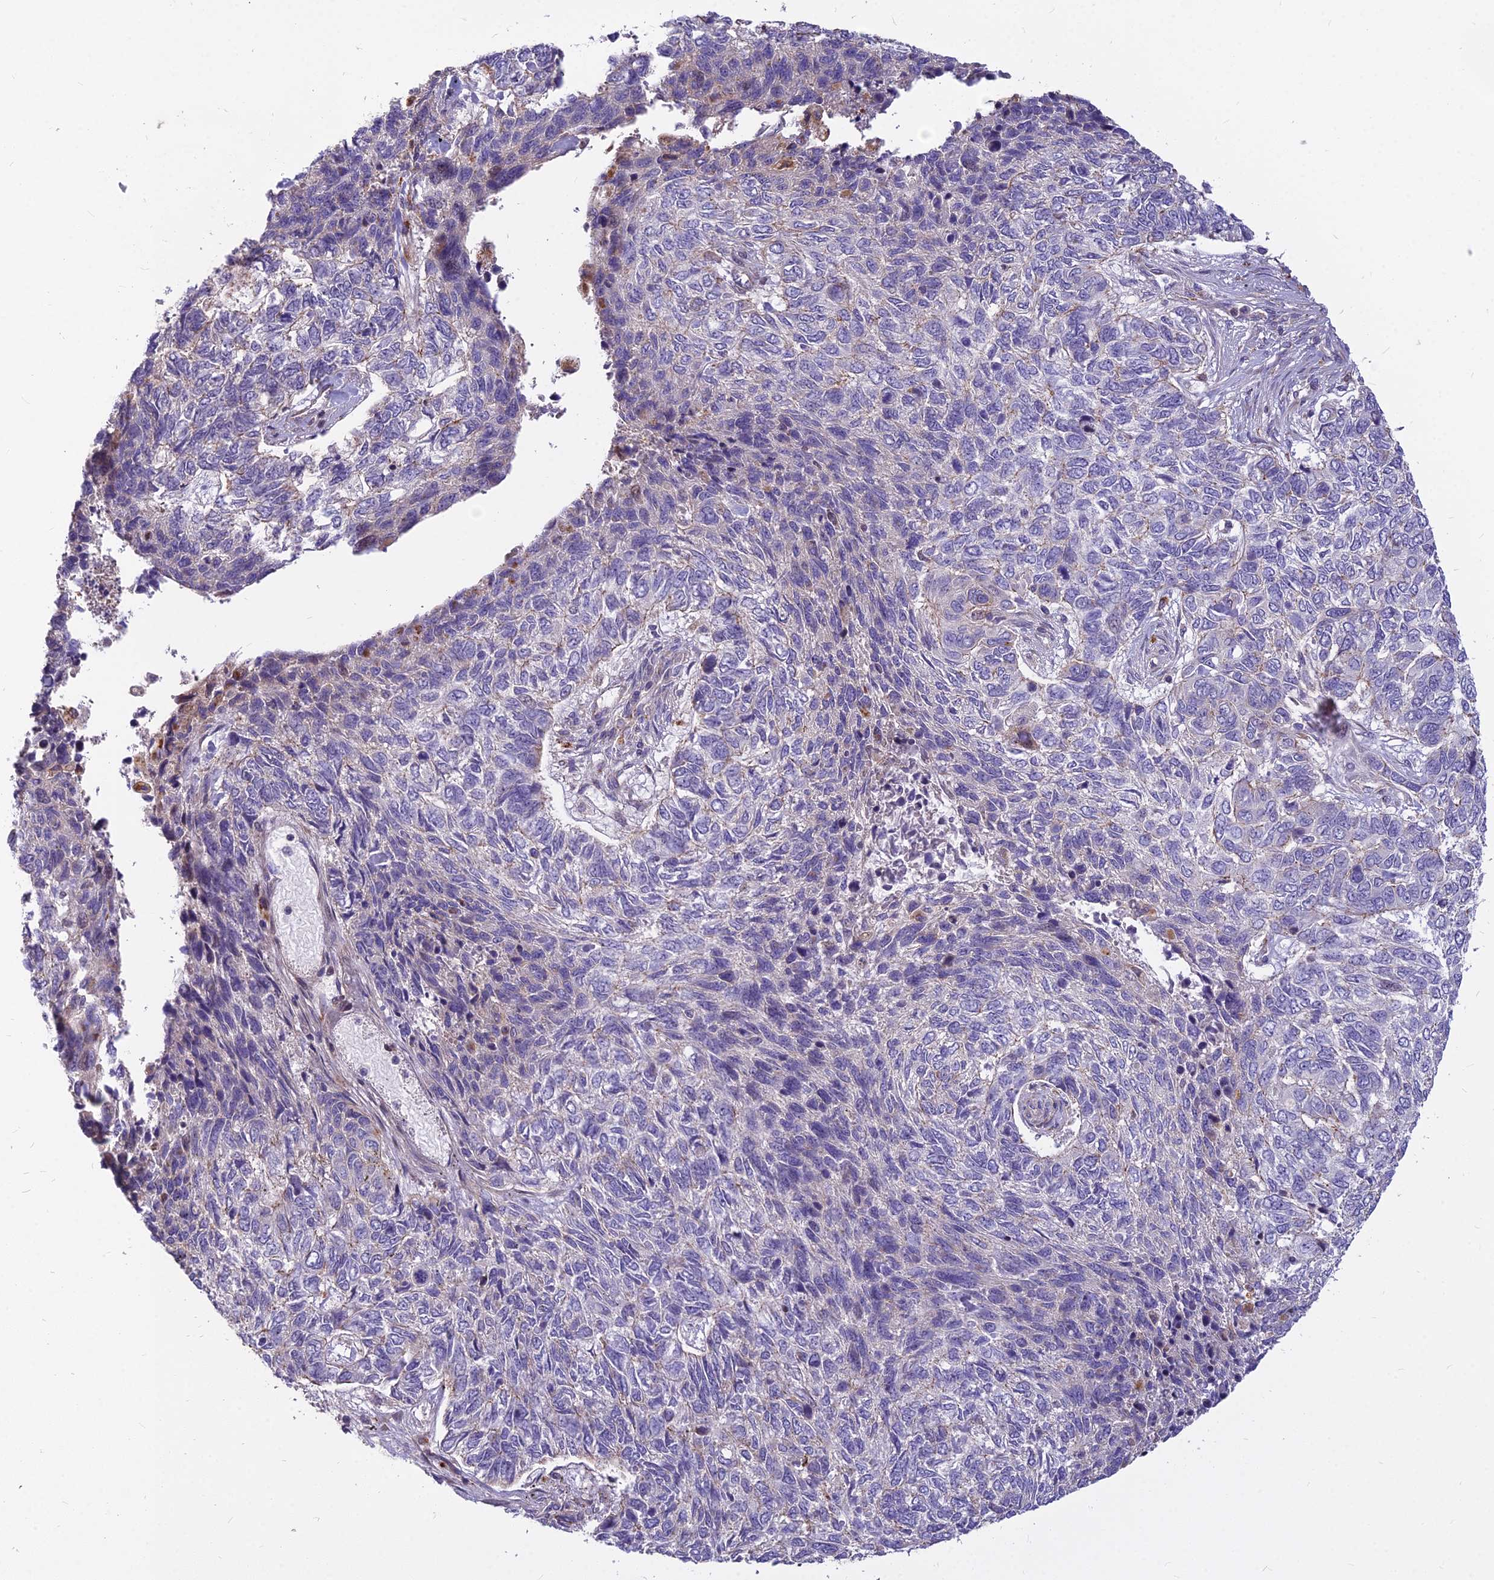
{"staining": {"intensity": "weak", "quantity": "<25%", "location": "cytoplasmic/membranous"}, "tissue": "skin cancer", "cell_type": "Tumor cells", "image_type": "cancer", "snomed": [{"axis": "morphology", "description": "Basal cell carcinoma"}, {"axis": "topography", "description": "Skin"}], "caption": "DAB immunohistochemical staining of human basal cell carcinoma (skin) demonstrates no significant expression in tumor cells.", "gene": "GLYATL3", "patient": {"sex": "female", "age": 65}}